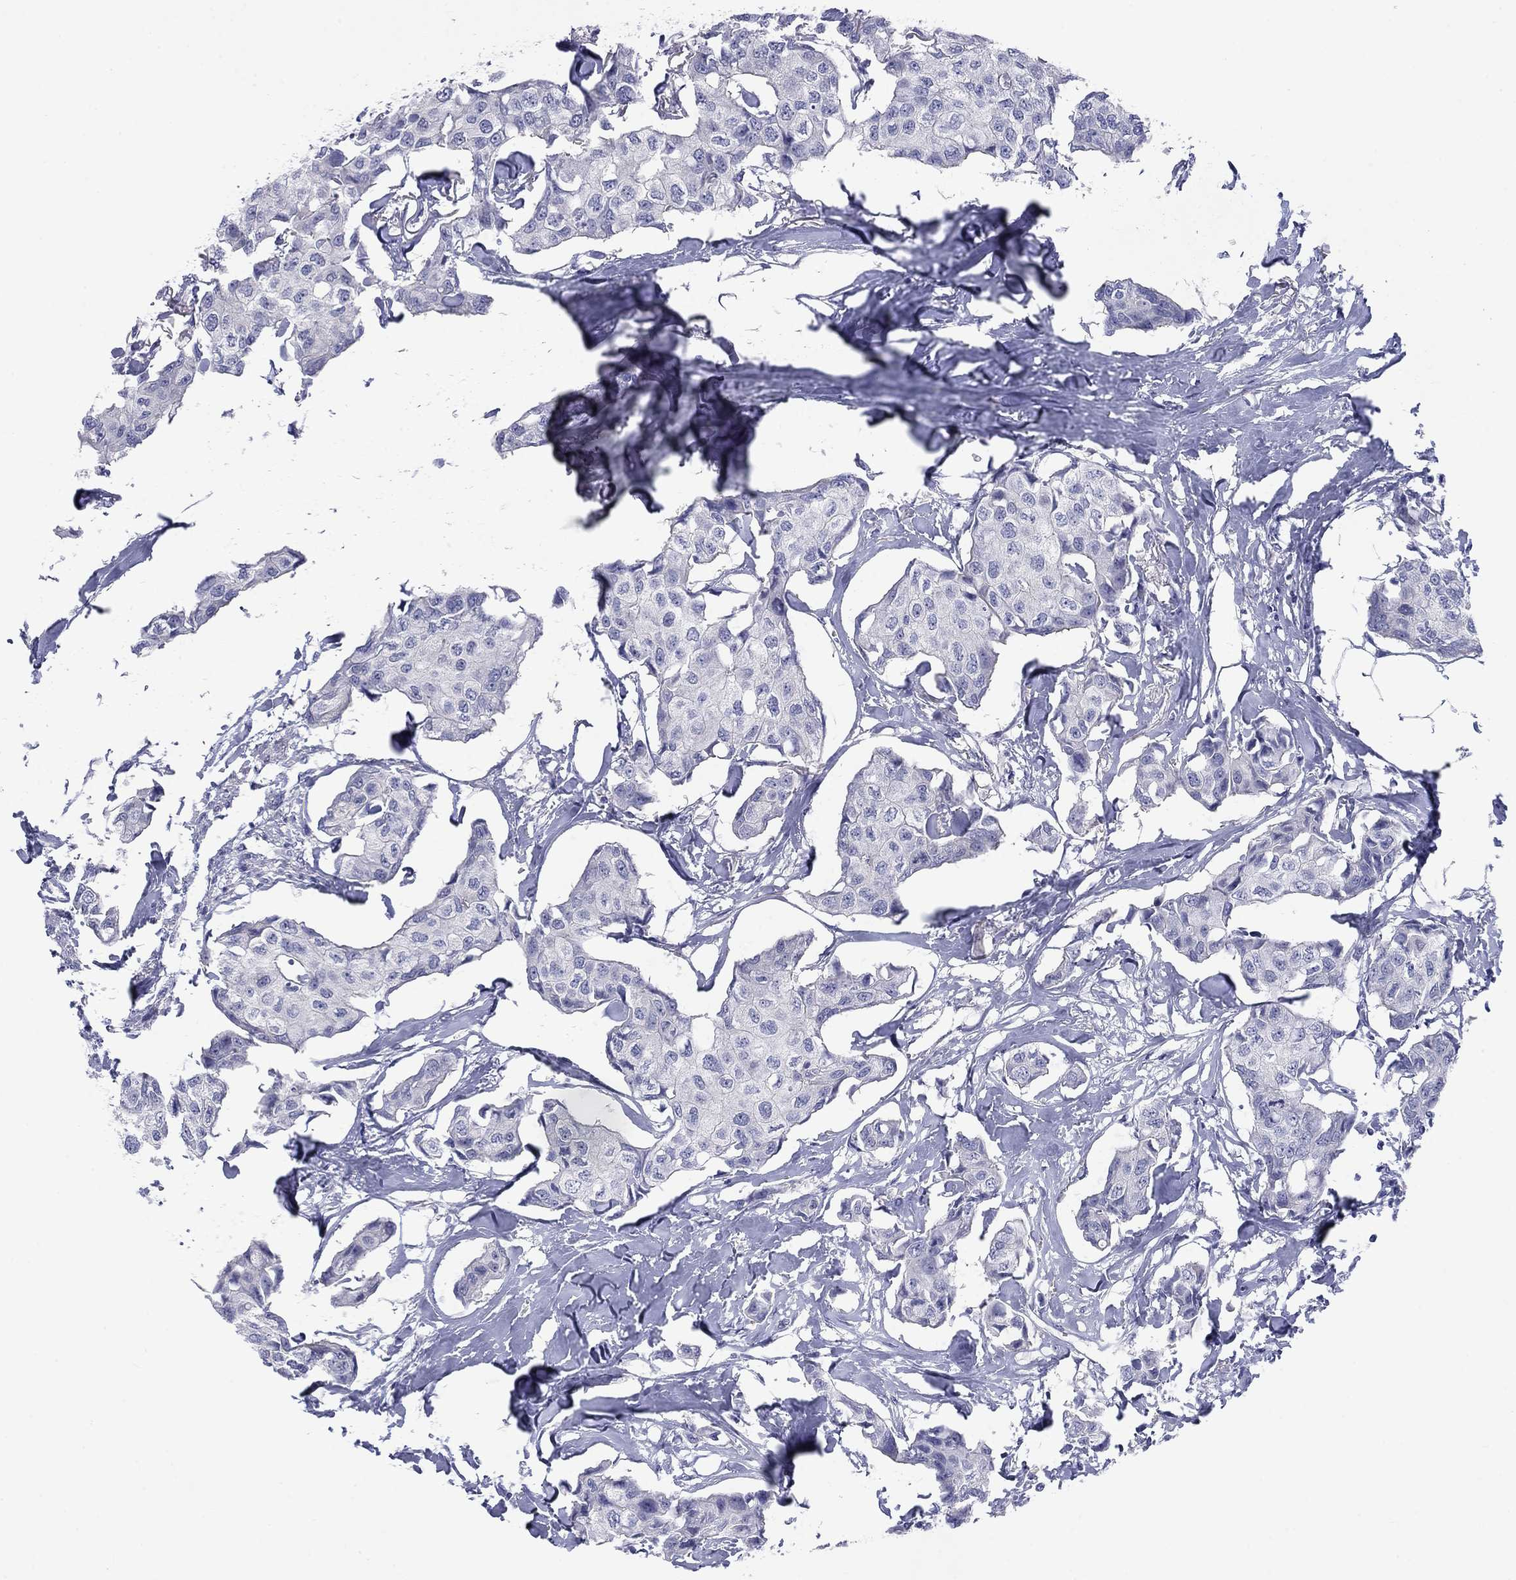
{"staining": {"intensity": "negative", "quantity": "none", "location": "none"}, "tissue": "breast cancer", "cell_type": "Tumor cells", "image_type": "cancer", "snomed": [{"axis": "morphology", "description": "Duct carcinoma"}, {"axis": "topography", "description": "Breast"}], "caption": "A micrograph of breast cancer stained for a protein shows no brown staining in tumor cells.", "gene": "CACNA1A", "patient": {"sex": "female", "age": 80}}